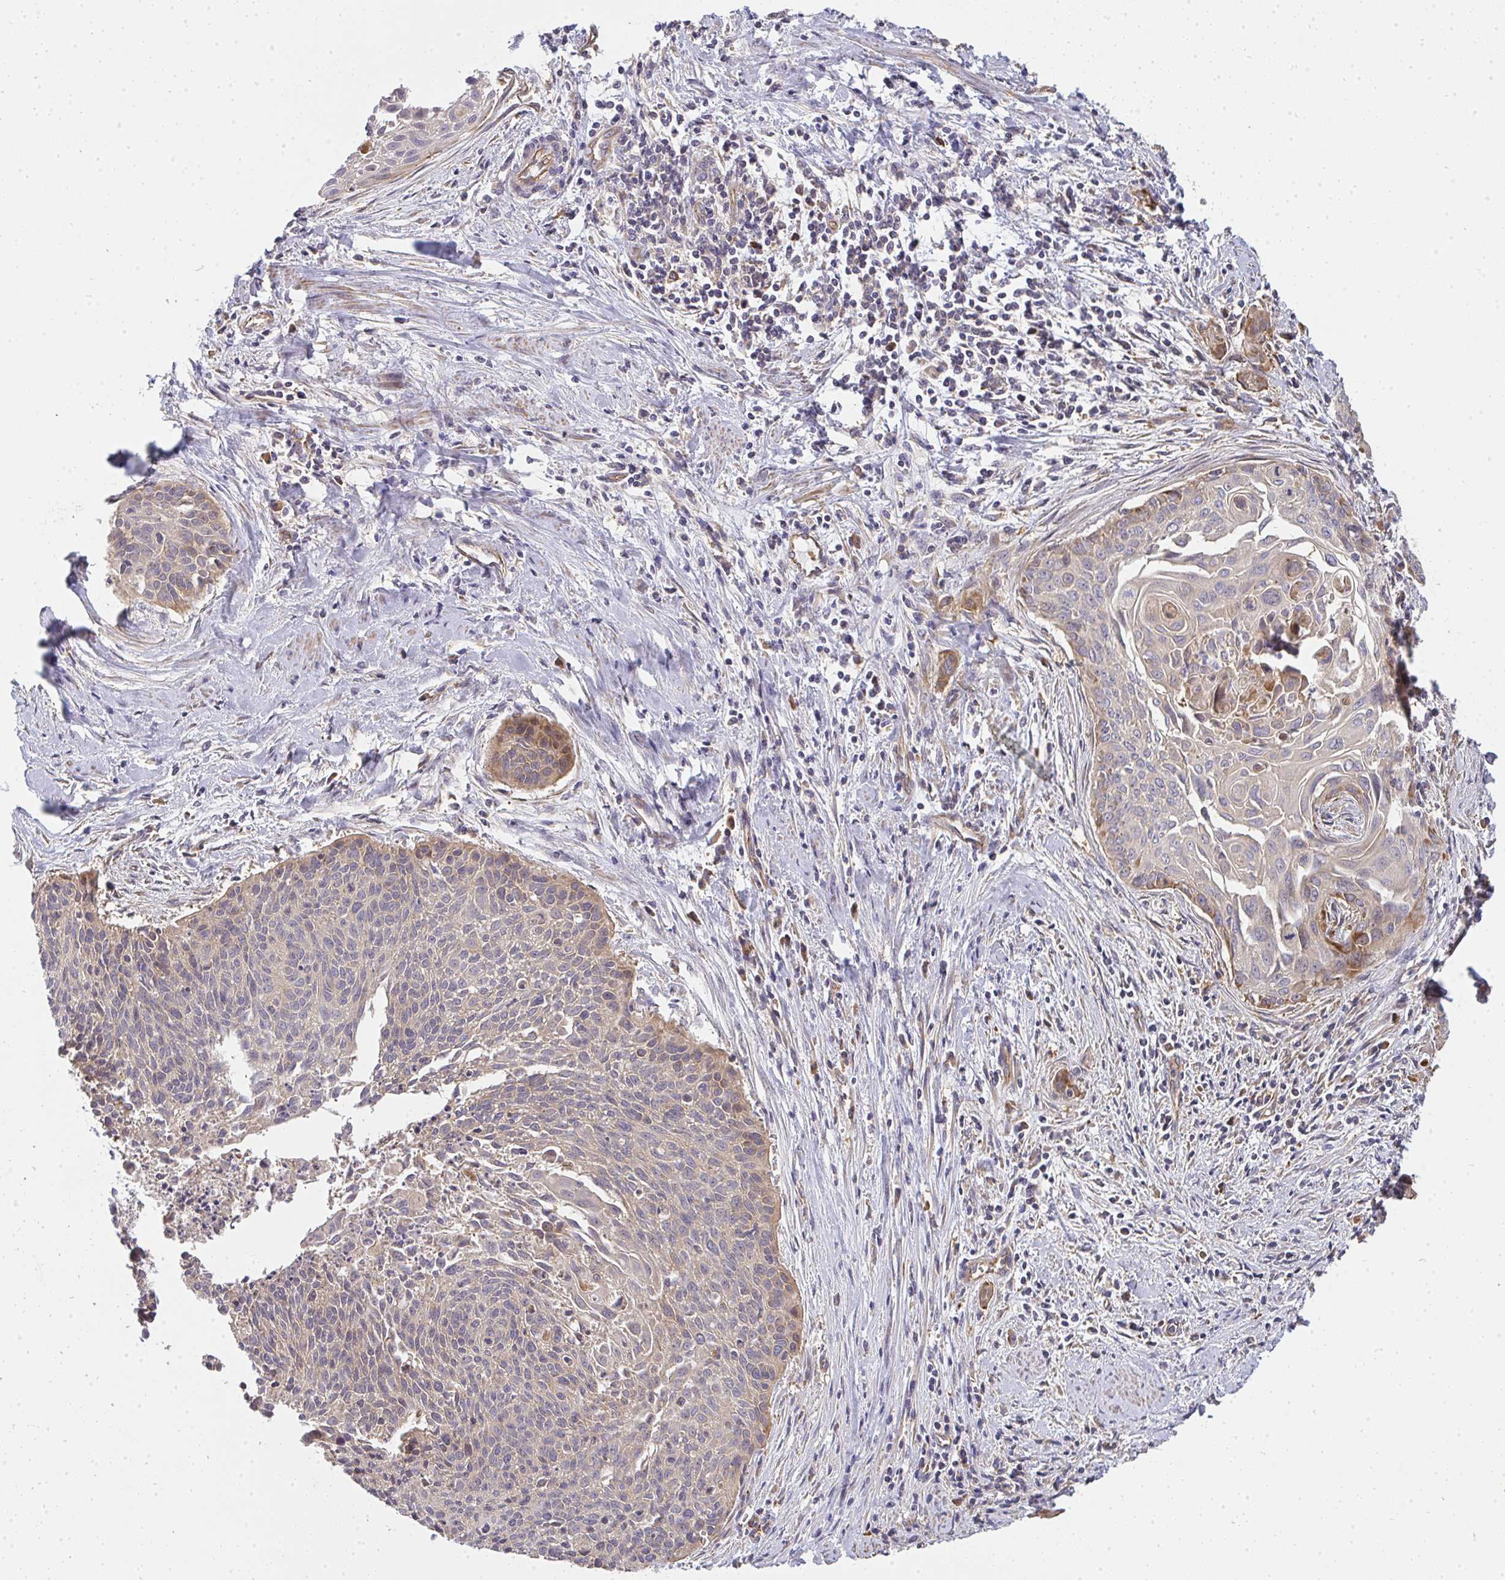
{"staining": {"intensity": "weak", "quantity": "<25%", "location": "cytoplasmic/membranous"}, "tissue": "cervical cancer", "cell_type": "Tumor cells", "image_type": "cancer", "snomed": [{"axis": "morphology", "description": "Squamous cell carcinoma, NOS"}, {"axis": "topography", "description": "Cervix"}], "caption": "High power microscopy image of an immunohistochemistry micrograph of cervical cancer, revealing no significant expression in tumor cells.", "gene": "B4GALT6", "patient": {"sex": "female", "age": 55}}